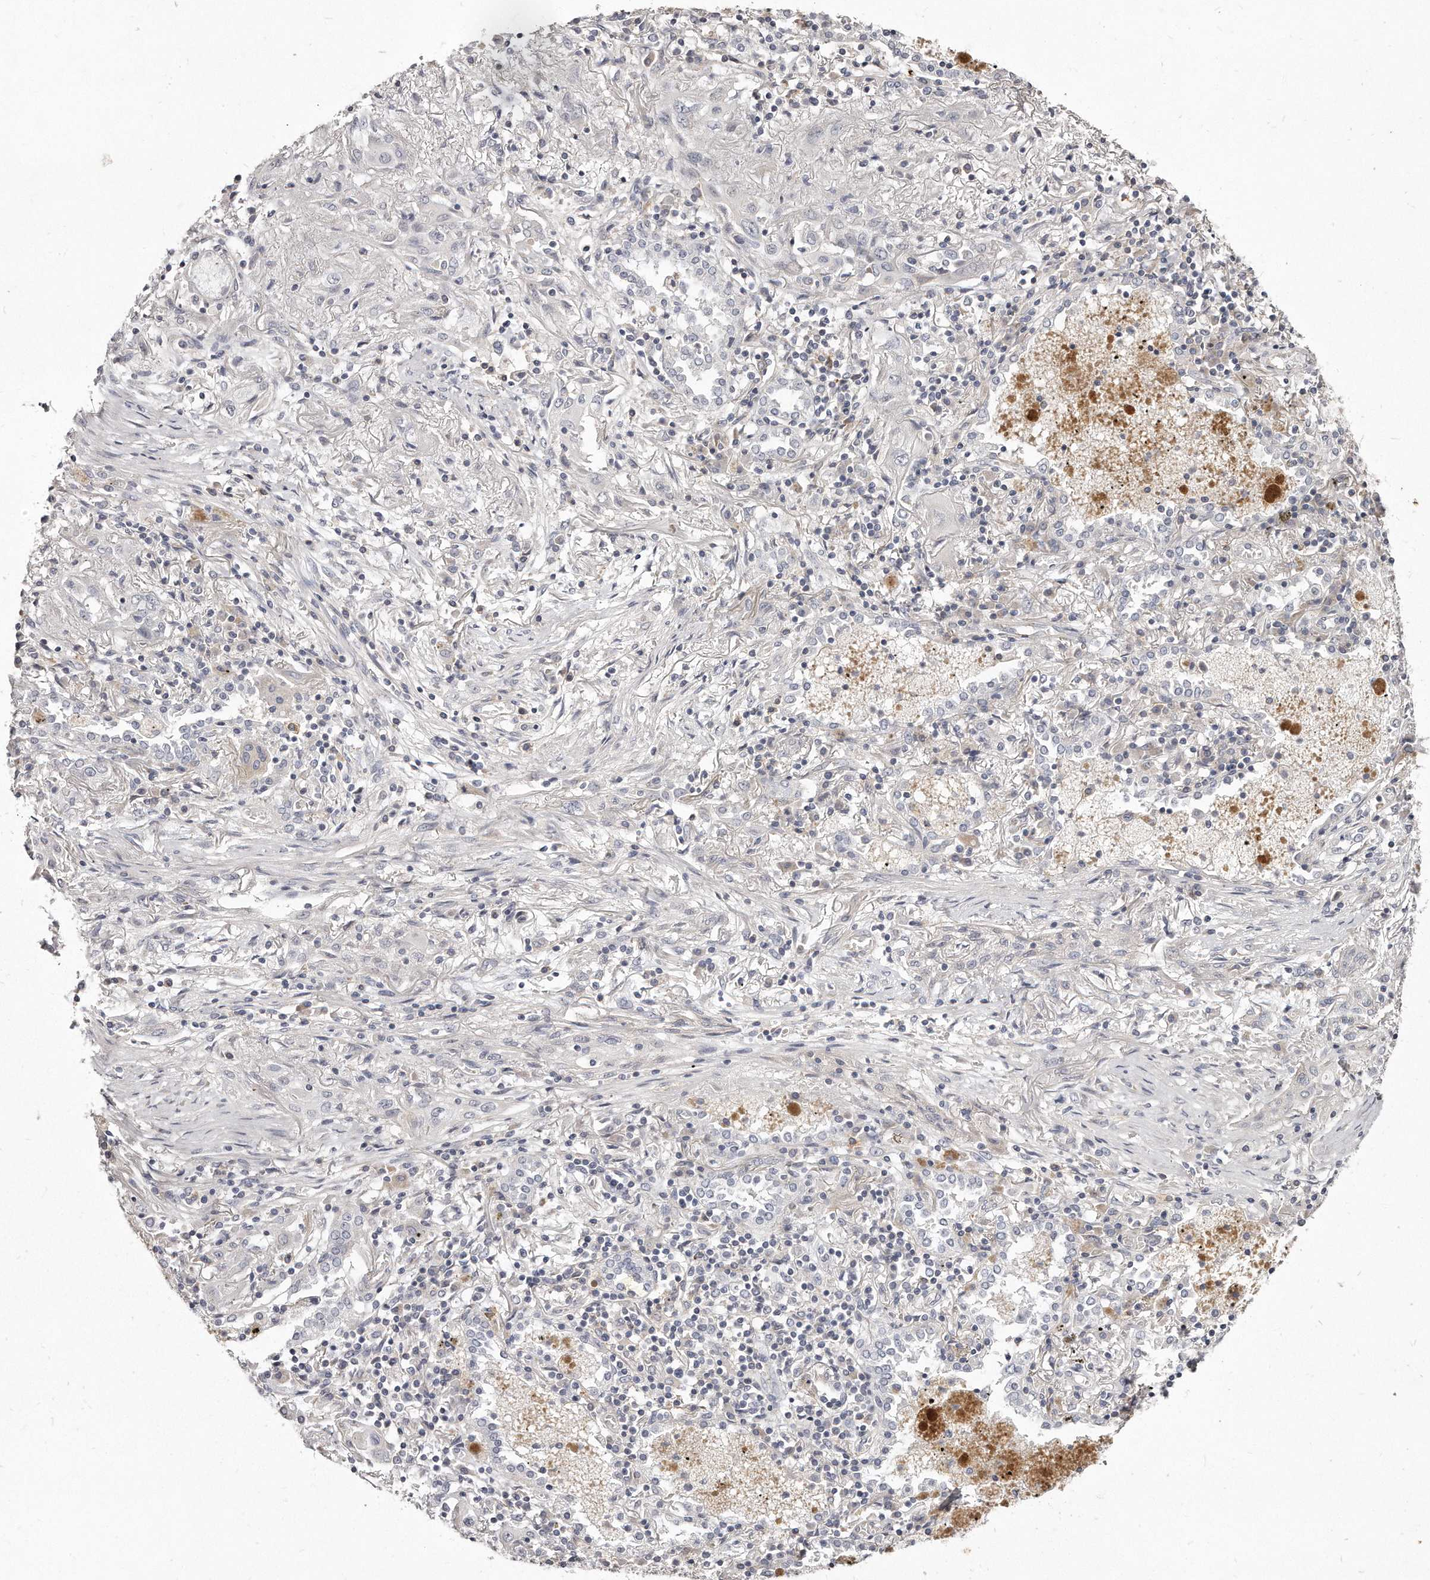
{"staining": {"intensity": "negative", "quantity": "none", "location": "none"}, "tissue": "lung cancer", "cell_type": "Tumor cells", "image_type": "cancer", "snomed": [{"axis": "morphology", "description": "Squamous cell carcinoma, NOS"}, {"axis": "topography", "description": "Lung"}], "caption": "Tumor cells show no significant protein expression in squamous cell carcinoma (lung).", "gene": "TTLL4", "patient": {"sex": "female", "age": 47}}